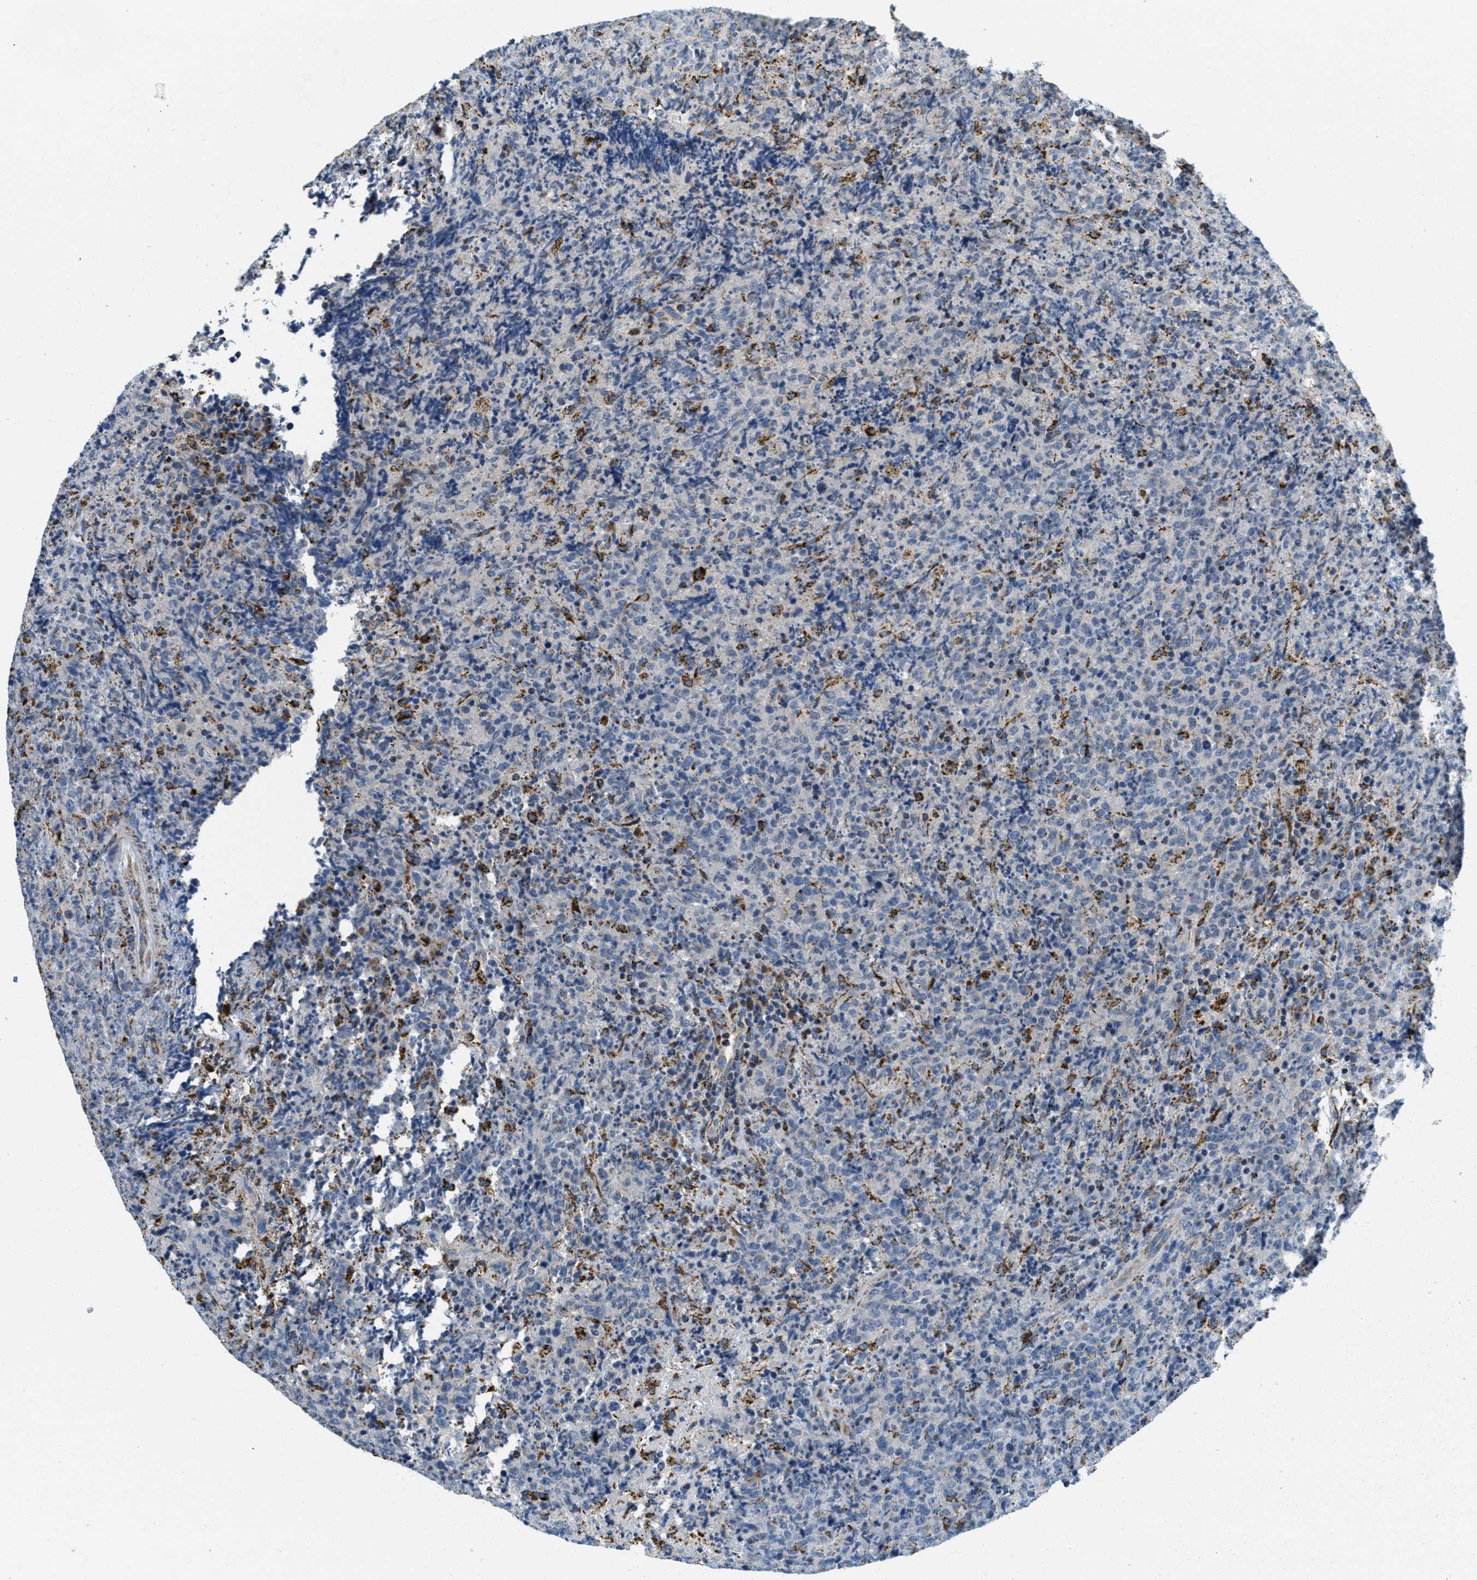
{"staining": {"intensity": "moderate", "quantity": "<25%", "location": "cytoplasmic/membranous"}, "tissue": "lymphoma", "cell_type": "Tumor cells", "image_type": "cancer", "snomed": [{"axis": "morphology", "description": "Malignant lymphoma, non-Hodgkin's type, High grade"}, {"axis": "topography", "description": "Tonsil"}], "caption": "There is low levels of moderate cytoplasmic/membranous staining in tumor cells of malignant lymphoma, non-Hodgkin's type (high-grade), as demonstrated by immunohistochemical staining (brown color).", "gene": "HLCS", "patient": {"sex": "female", "age": 36}}